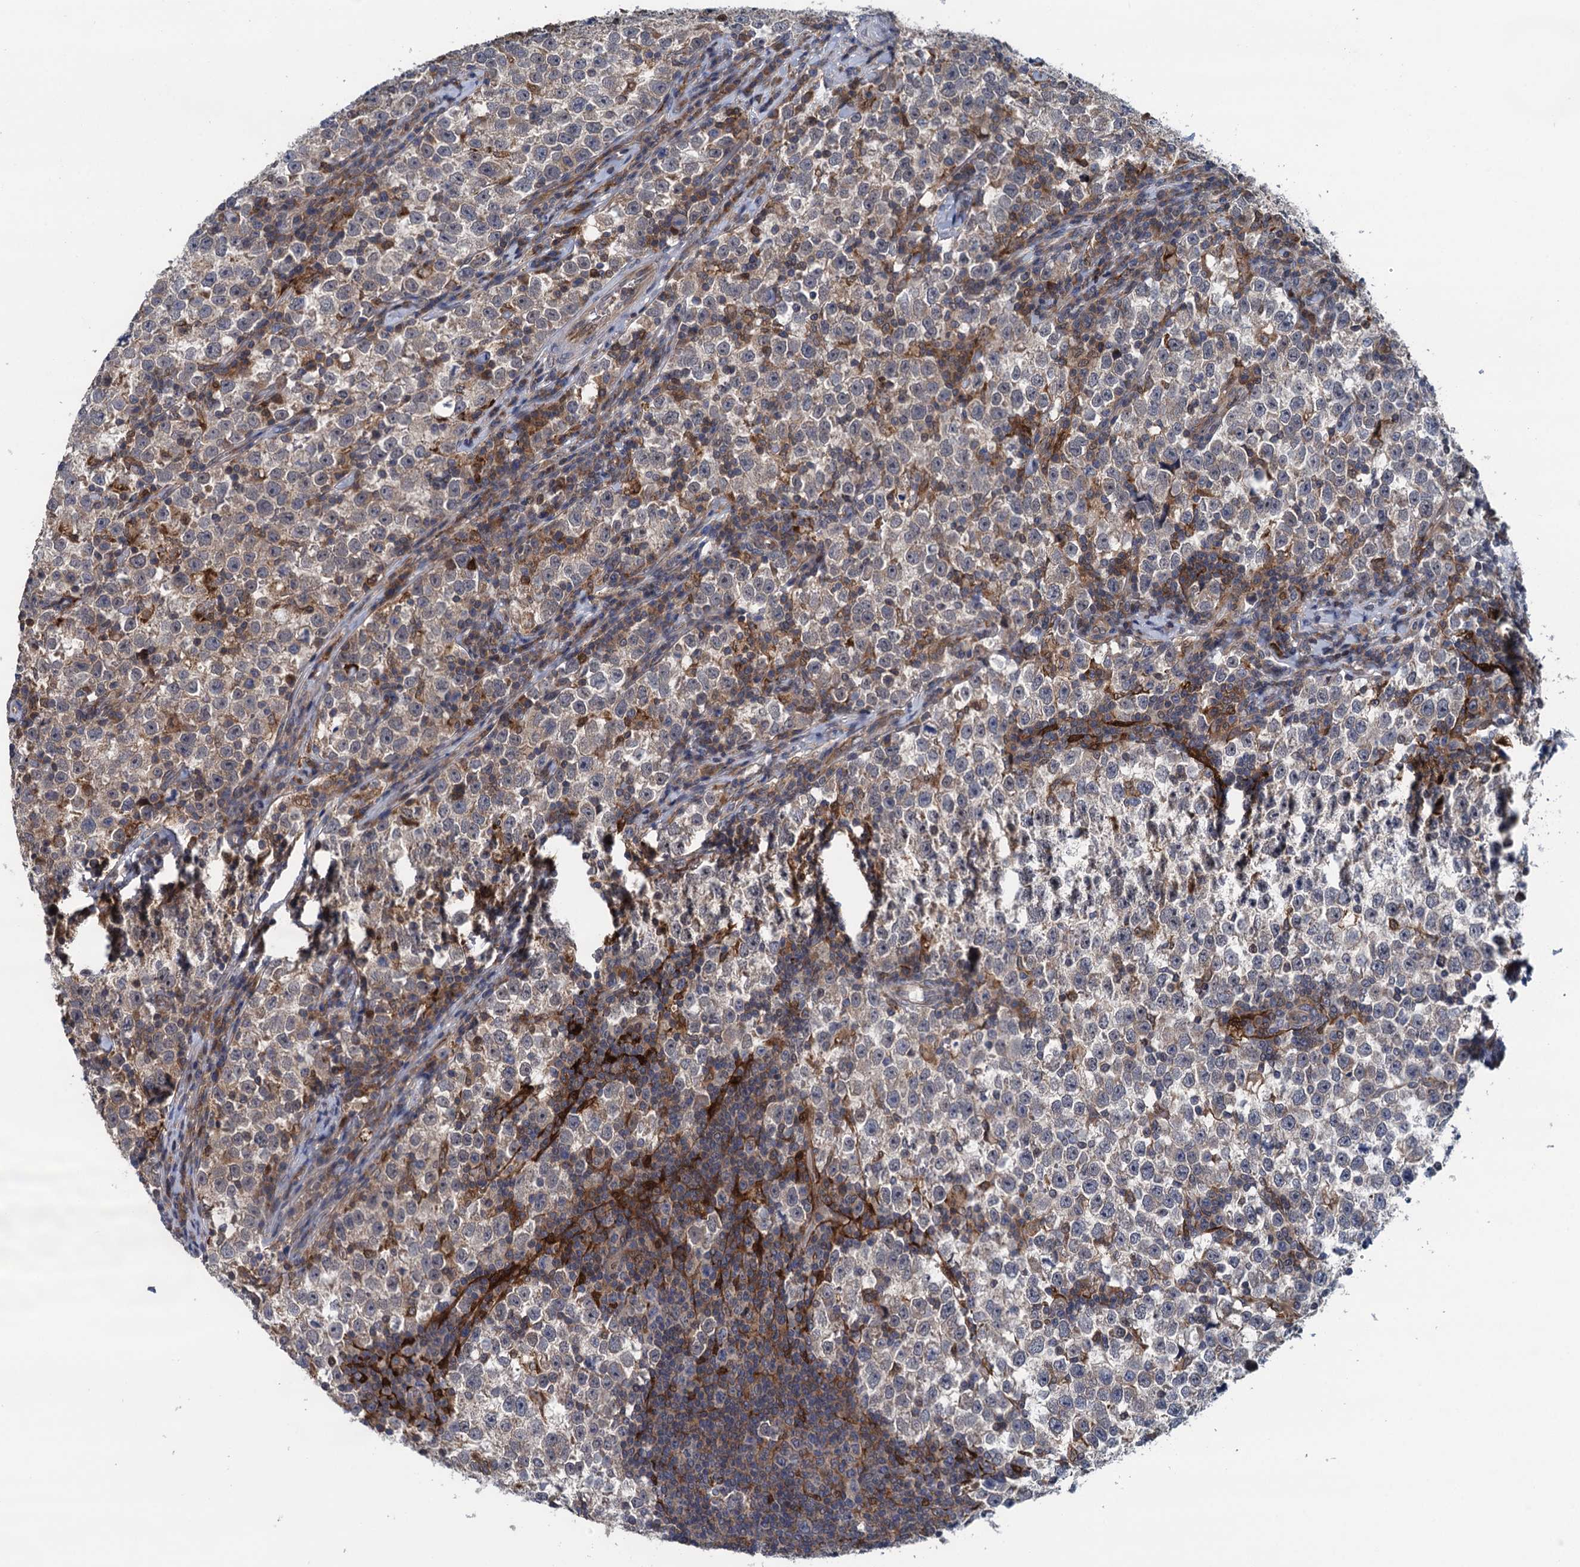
{"staining": {"intensity": "negative", "quantity": "none", "location": "none"}, "tissue": "testis cancer", "cell_type": "Tumor cells", "image_type": "cancer", "snomed": [{"axis": "morphology", "description": "Normal tissue, NOS"}, {"axis": "morphology", "description": "Seminoma, NOS"}, {"axis": "topography", "description": "Testis"}], "caption": "This is a histopathology image of immunohistochemistry (IHC) staining of testis cancer (seminoma), which shows no expression in tumor cells.", "gene": "CNTN5", "patient": {"sex": "male", "age": 43}}